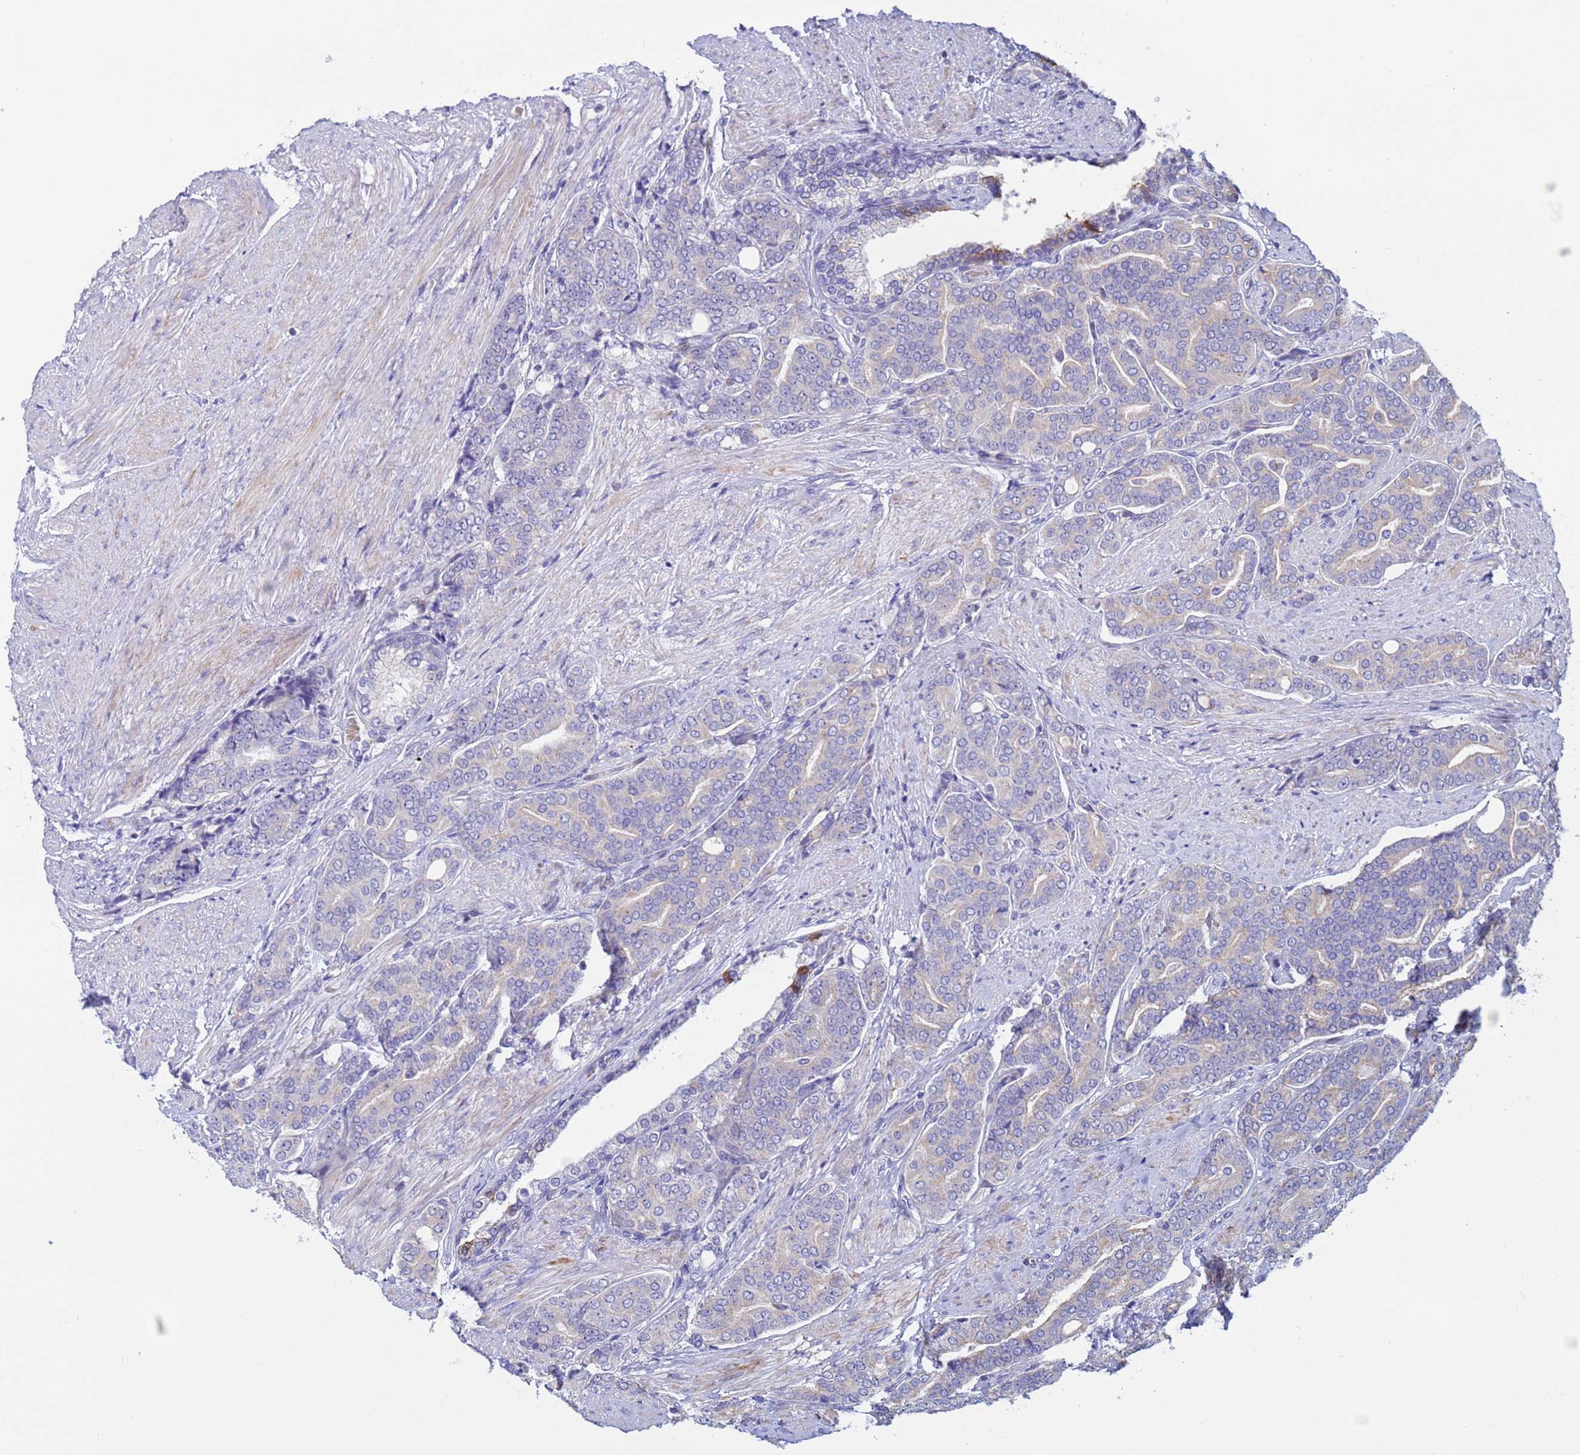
{"staining": {"intensity": "weak", "quantity": "<25%", "location": "cytoplasmic/membranous"}, "tissue": "prostate cancer", "cell_type": "Tumor cells", "image_type": "cancer", "snomed": [{"axis": "morphology", "description": "Adenocarcinoma, High grade"}, {"axis": "topography", "description": "Prostate"}], "caption": "The photomicrograph shows no significant positivity in tumor cells of adenocarcinoma (high-grade) (prostate).", "gene": "PPP6R1", "patient": {"sex": "male", "age": 67}}